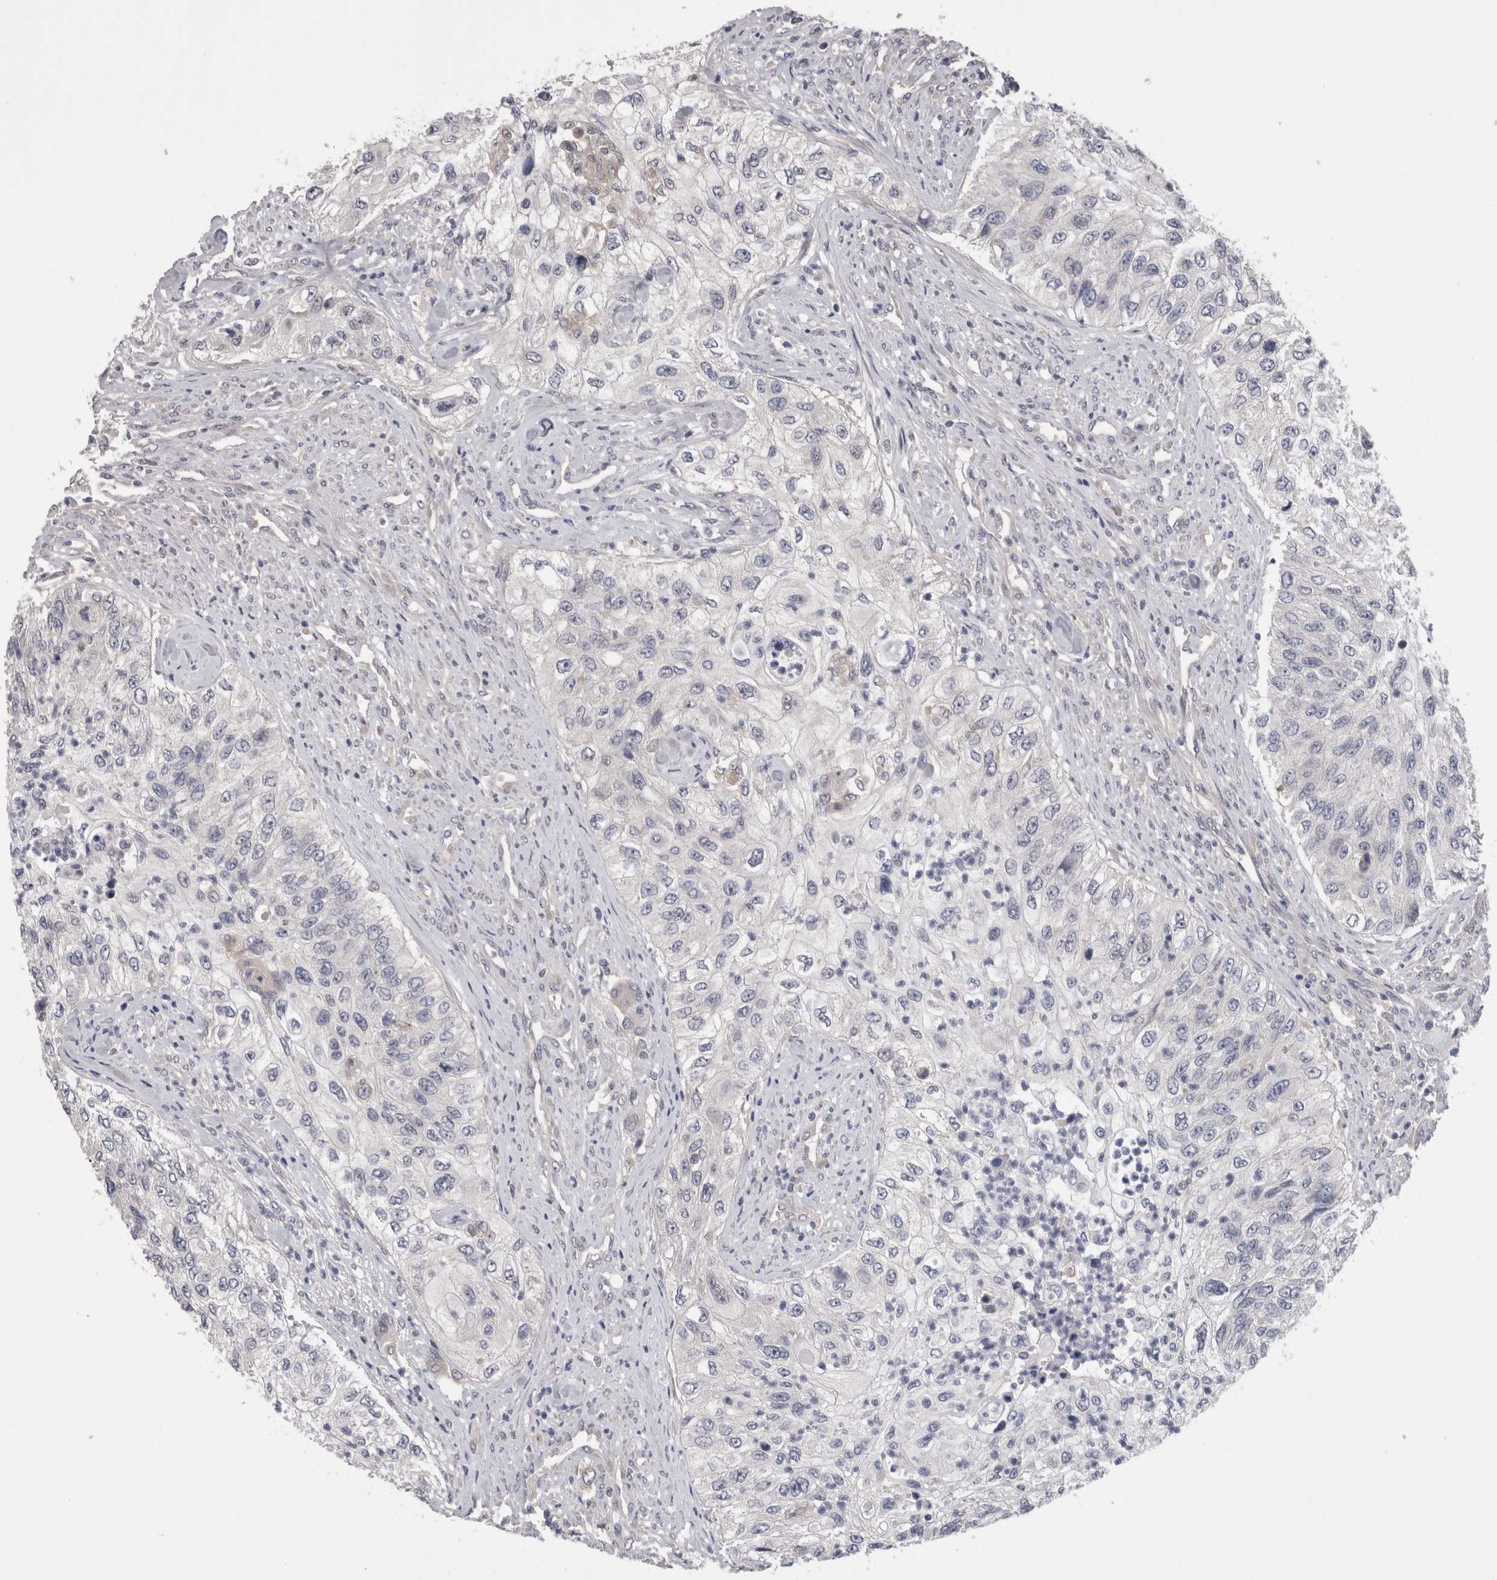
{"staining": {"intensity": "negative", "quantity": "none", "location": "none"}, "tissue": "urothelial cancer", "cell_type": "Tumor cells", "image_type": "cancer", "snomed": [{"axis": "morphology", "description": "Urothelial carcinoma, High grade"}, {"axis": "topography", "description": "Urinary bladder"}], "caption": "High magnification brightfield microscopy of high-grade urothelial carcinoma stained with DAB (brown) and counterstained with hematoxylin (blue): tumor cells show no significant positivity.", "gene": "DCTN6", "patient": {"sex": "female", "age": 60}}